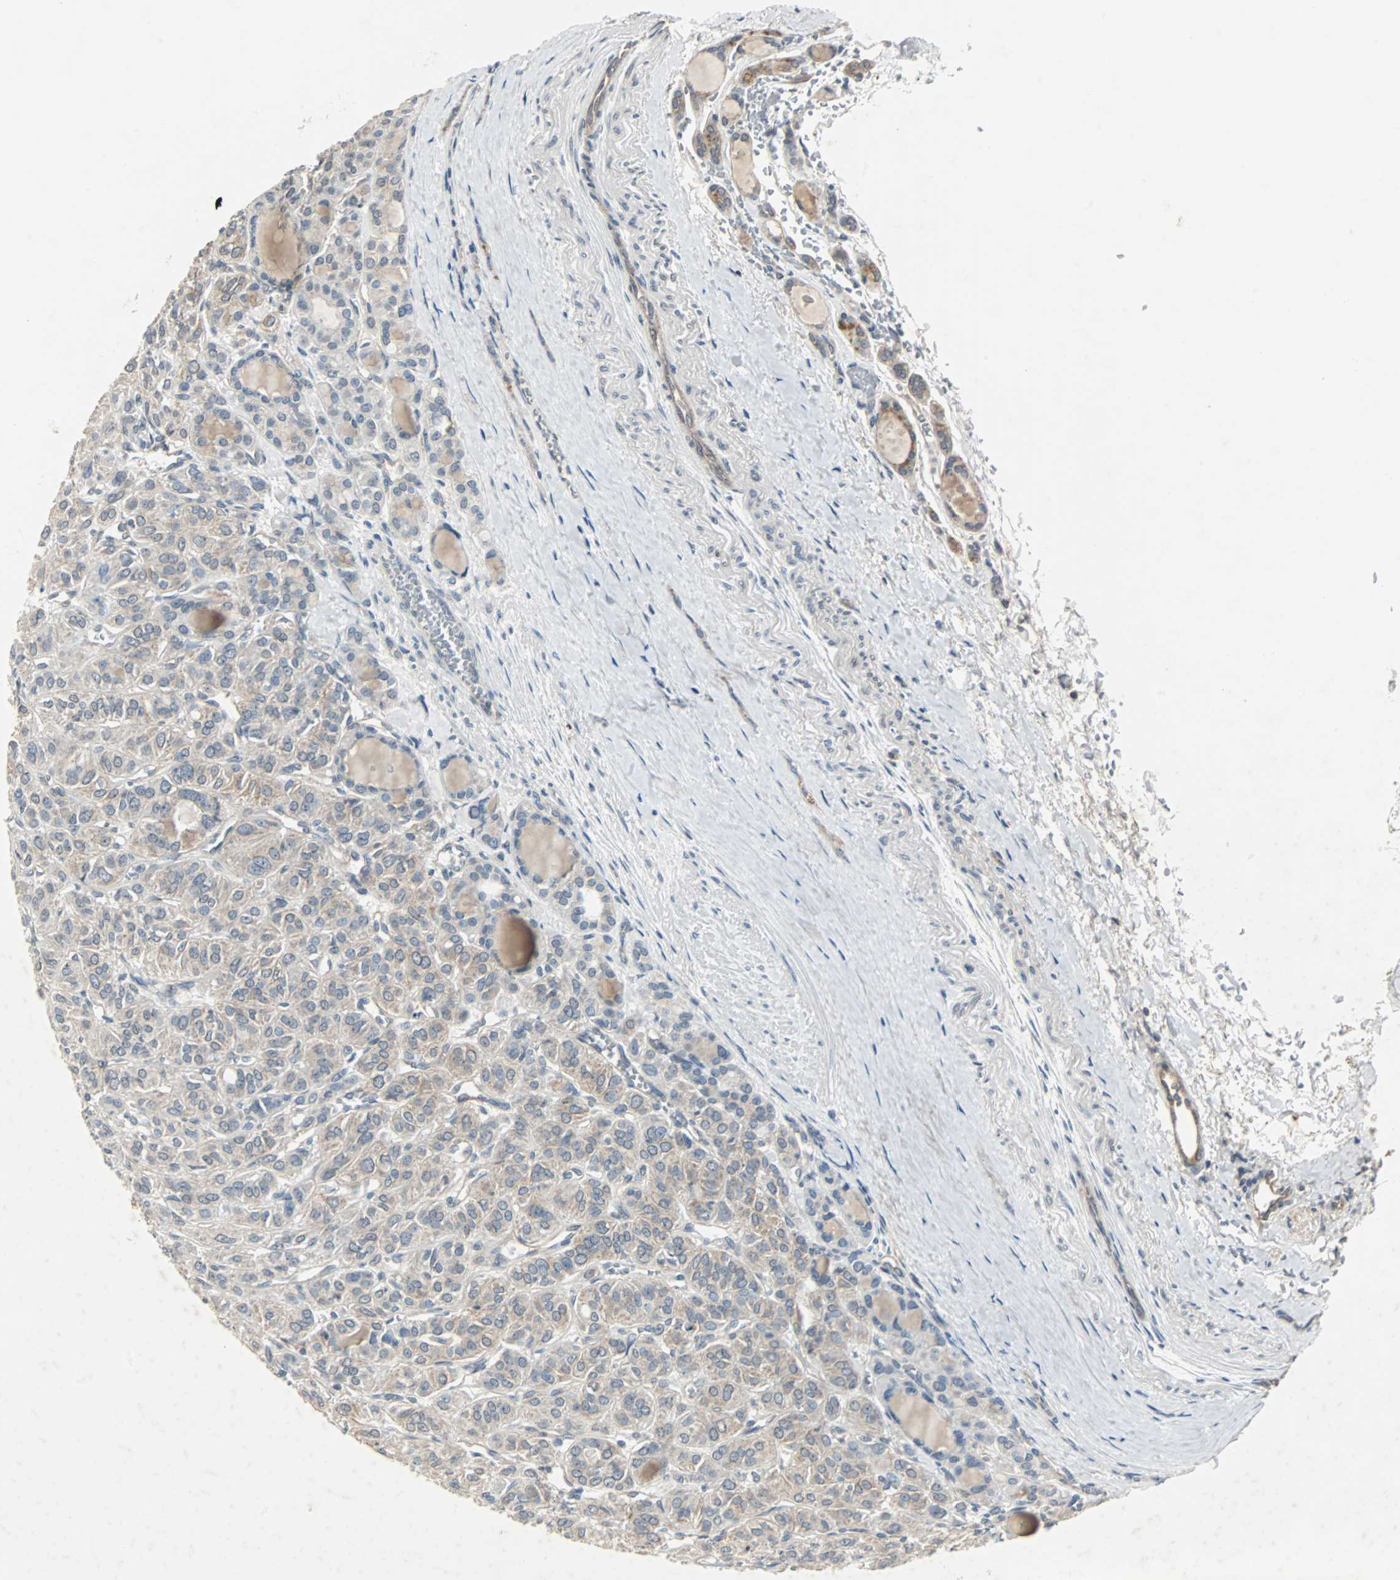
{"staining": {"intensity": "weak", "quantity": ">75%", "location": "cytoplasmic/membranous"}, "tissue": "thyroid cancer", "cell_type": "Tumor cells", "image_type": "cancer", "snomed": [{"axis": "morphology", "description": "Follicular adenoma carcinoma, NOS"}, {"axis": "topography", "description": "Thyroid gland"}], "caption": "Thyroid follicular adenoma carcinoma stained with a protein marker exhibits weak staining in tumor cells.", "gene": "CMC2", "patient": {"sex": "female", "age": 71}}